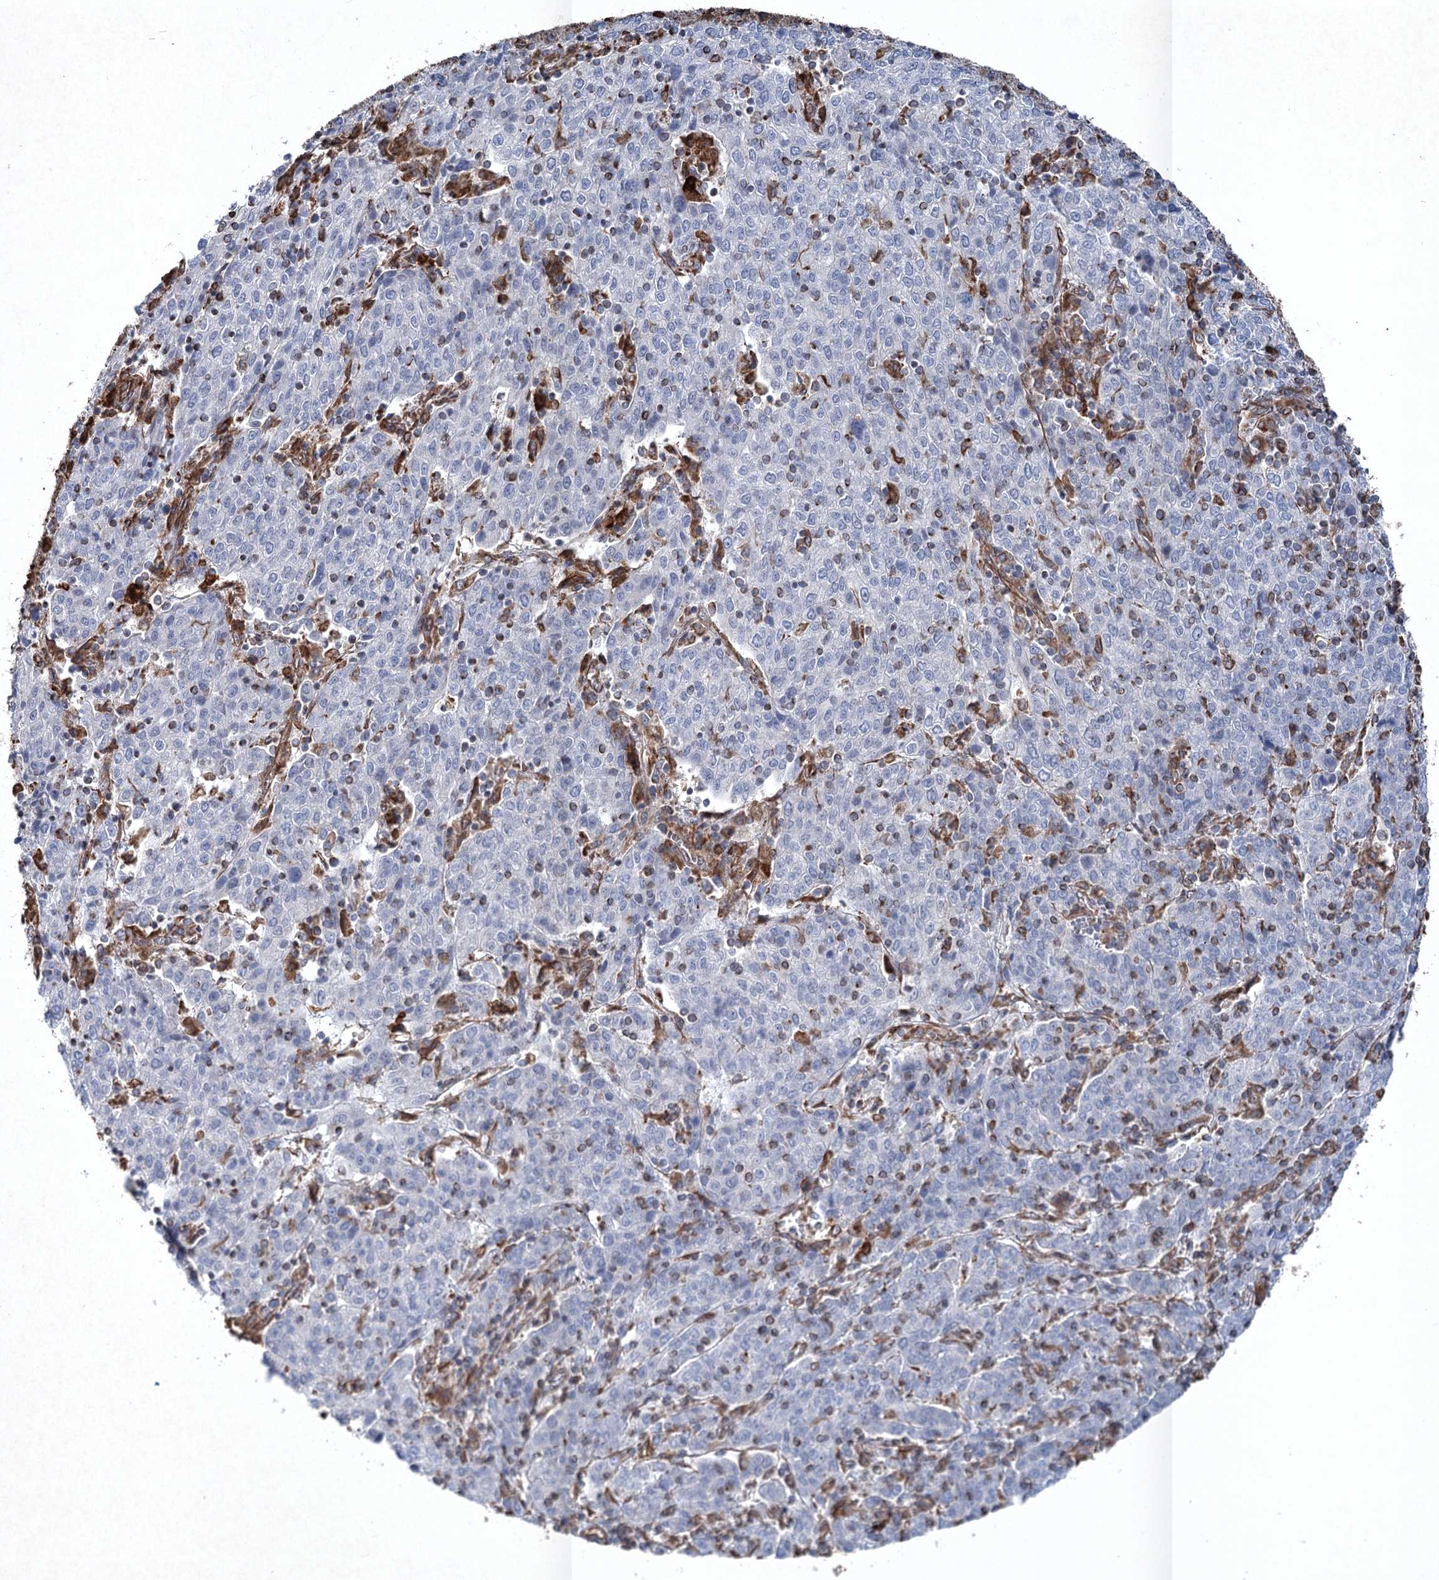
{"staining": {"intensity": "negative", "quantity": "none", "location": "none"}, "tissue": "cervical cancer", "cell_type": "Tumor cells", "image_type": "cancer", "snomed": [{"axis": "morphology", "description": "Squamous cell carcinoma, NOS"}, {"axis": "topography", "description": "Cervix"}], "caption": "Immunohistochemistry micrograph of cervical cancer (squamous cell carcinoma) stained for a protein (brown), which reveals no expression in tumor cells.", "gene": "CLEC4M", "patient": {"sex": "female", "age": 67}}